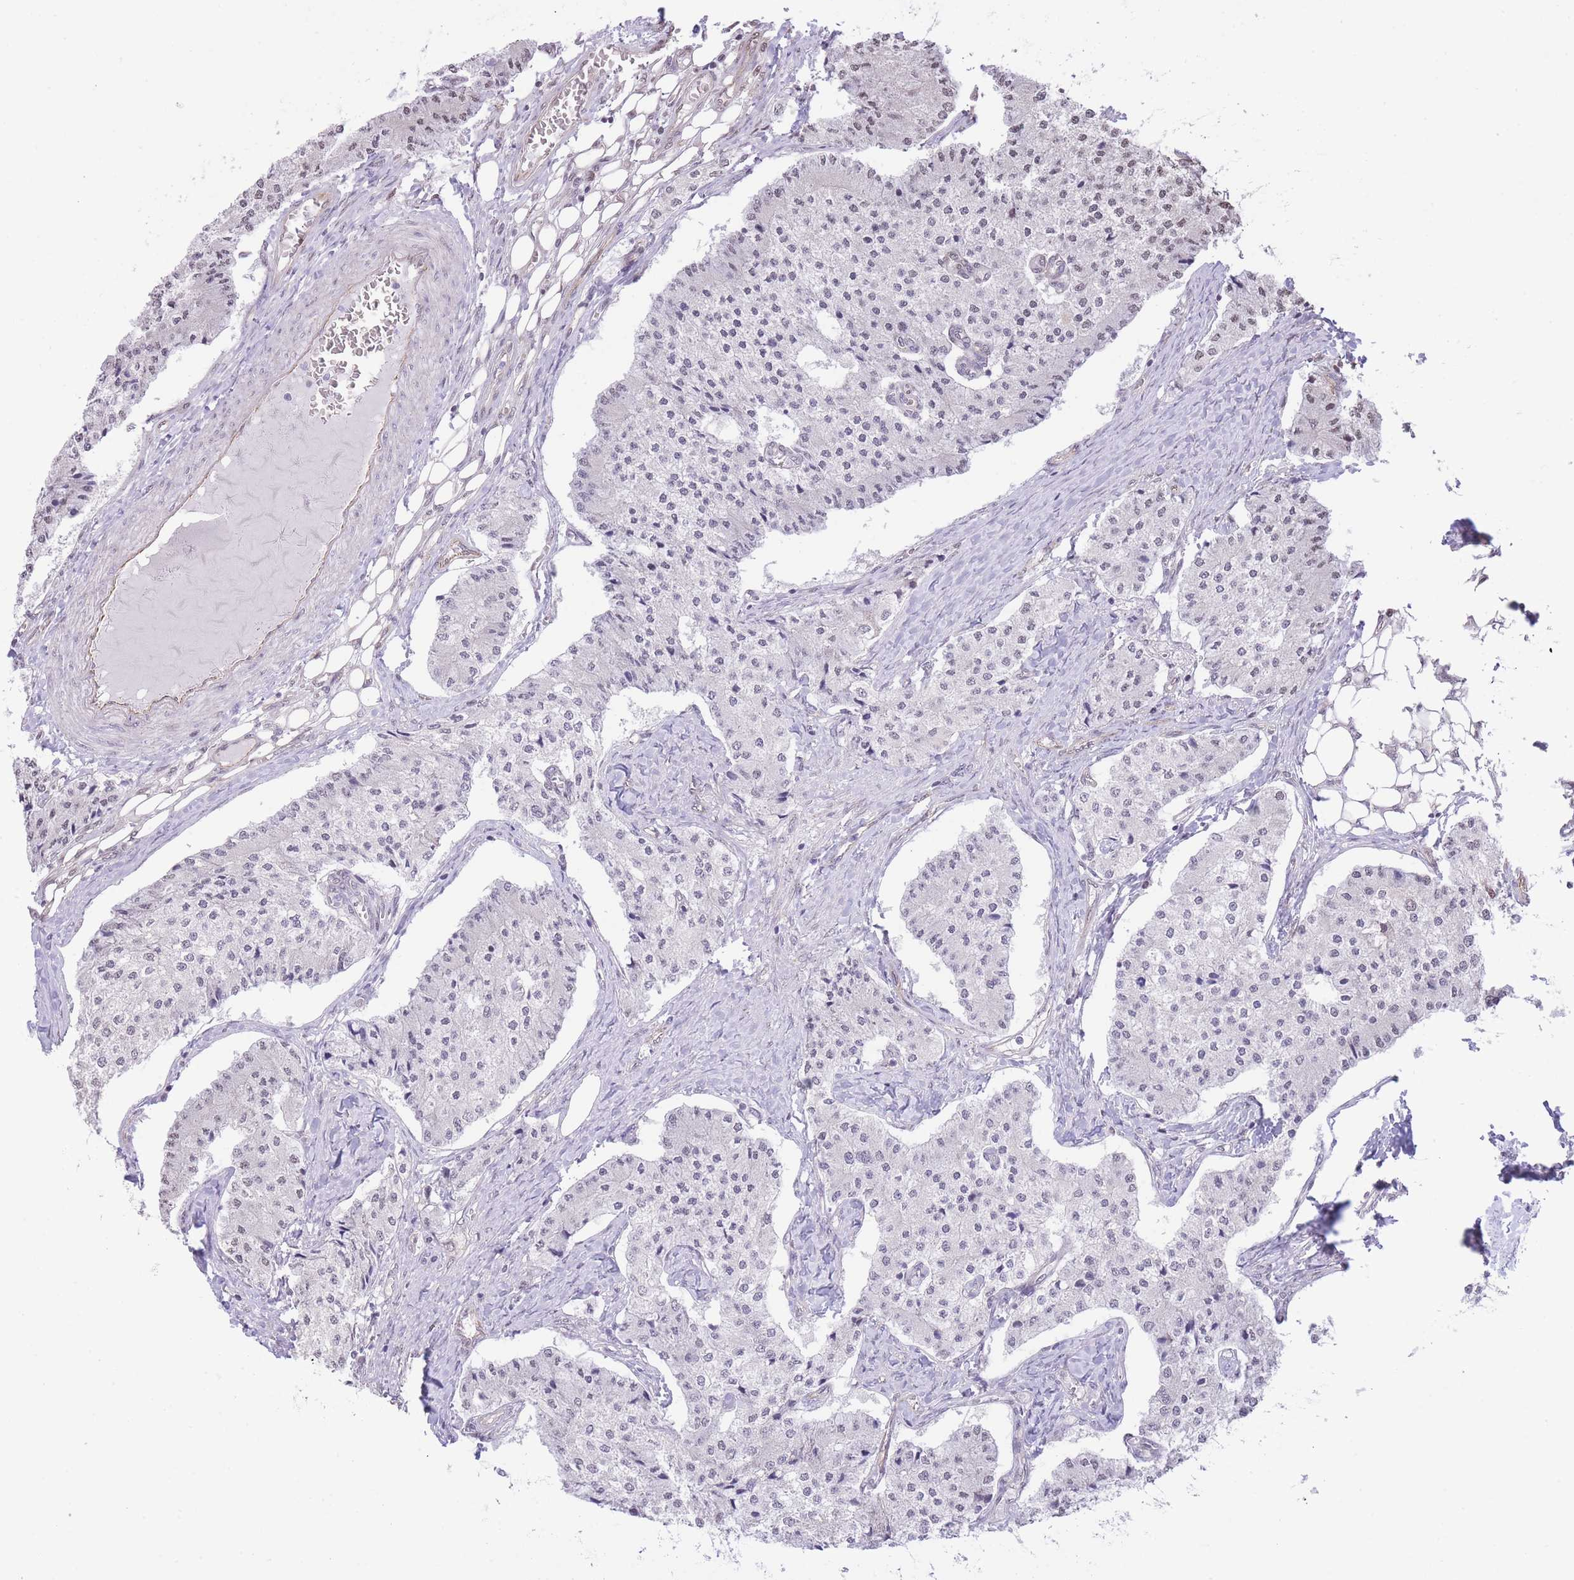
{"staining": {"intensity": "negative", "quantity": "none", "location": "none"}, "tissue": "carcinoid", "cell_type": "Tumor cells", "image_type": "cancer", "snomed": [{"axis": "morphology", "description": "Carcinoid, malignant, NOS"}, {"axis": "topography", "description": "Colon"}], "caption": "Immunohistochemistry (IHC) photomicrograph of human malignant carcinoid stained for a protein (brown), which displays no positivity in tumor cells.", "gene": "PSG8", "patient": {"sex": "female", "age": 52}}